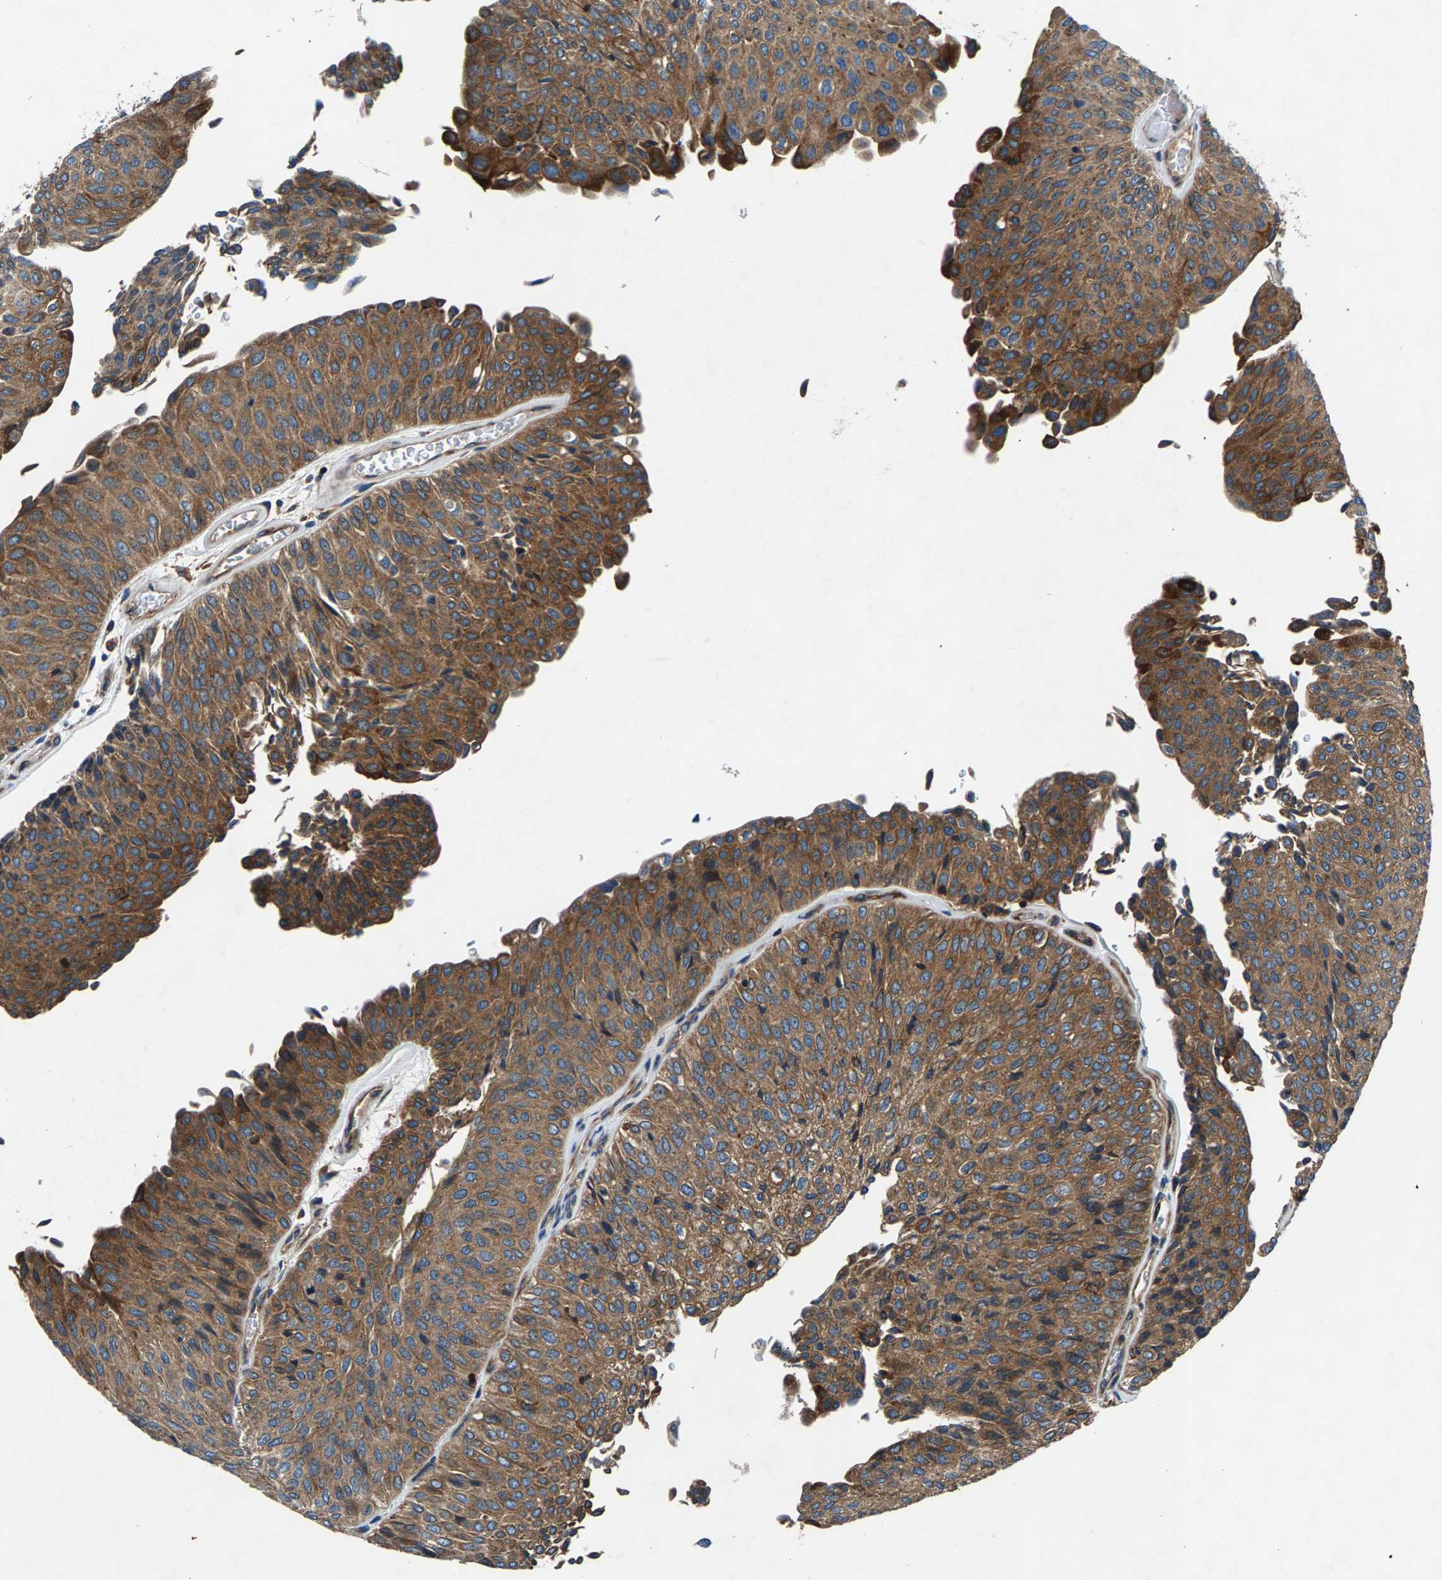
{"staining": {"intensity": "moderate", "quantity": "25%-75%", "location": "cytoplasmic/membranous"}, "tissue": "urothelial cancer", "cell_type": "Tumor cells", "image_type": "cancer", "snomed": [{"axis": "morphology", "description": "Urothelial carcinoma, Low grade"}, {"axis": "topography", "description": "Urinary bladder"}], "caption": "Immunohistochemical staining of low-grade urothelial carcinoma exhibits moderate cytoplasmic/membranous protein positivity in approximately 25%-75% of tumor cells.", "gene": "LPCAT1", "patient": {"sex": "male", "age": 78}}